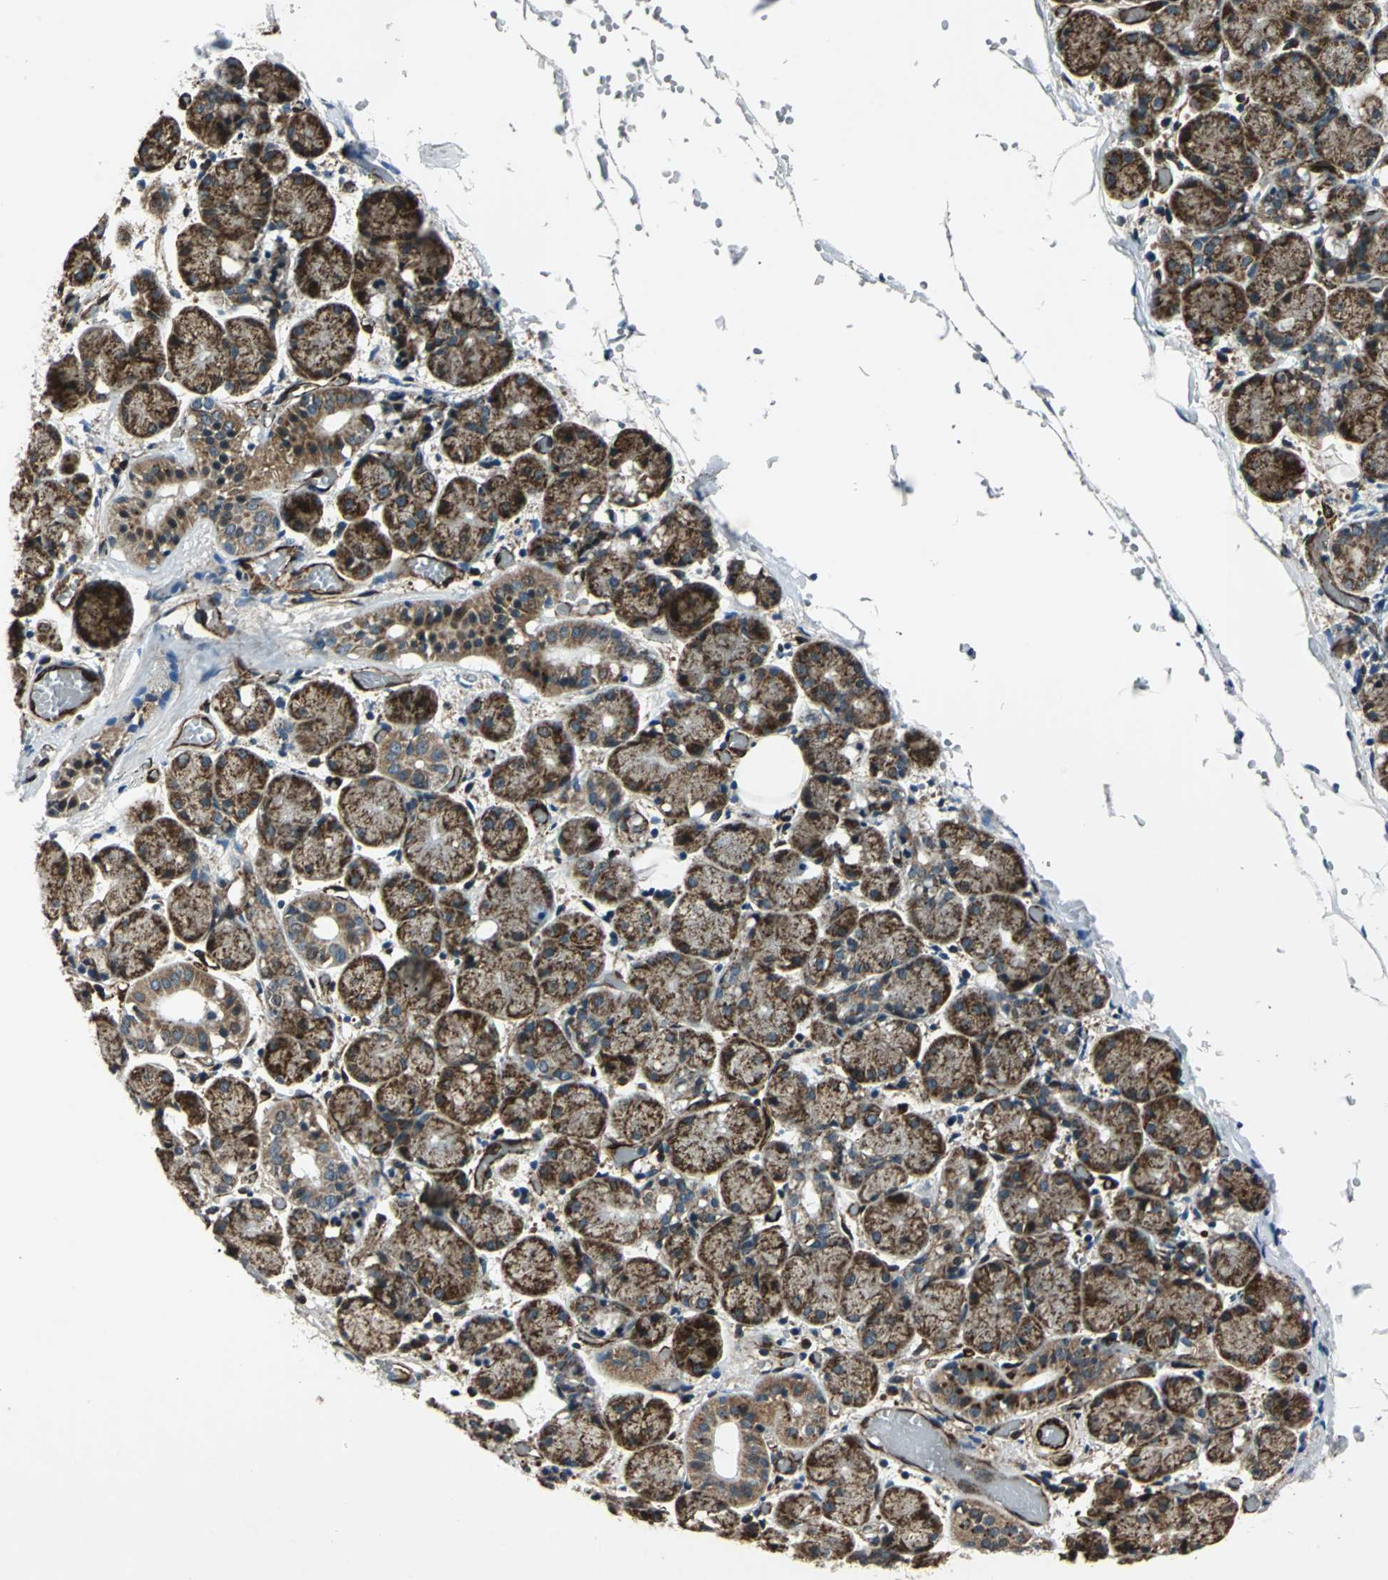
{"staining": {"intensity": "strong", "quantity": ">75%", "location": "cytoplasmic/membranous"}, "tissue": "salivary gland", "cell_type": "Glandular cells", "image_type": "normal", "snomed": [{"axis": "morphology", "description": "Normal tissue, NOS"}, {"axis": "topography", "description": "Salivary gland"}], "caption": "Immunohistochemistry photomicrograph of normal salivary gland: human salivary gland stained using immunohistochemistry (IHC) displays high levels of strong protein expression localized specifically in the cytoplasmic/membranous of glandular cells, appearing as a cytoplasmic/membranous brown color.", "gene": "EXD2", "patient": {"sex": "female", "age": 24}}